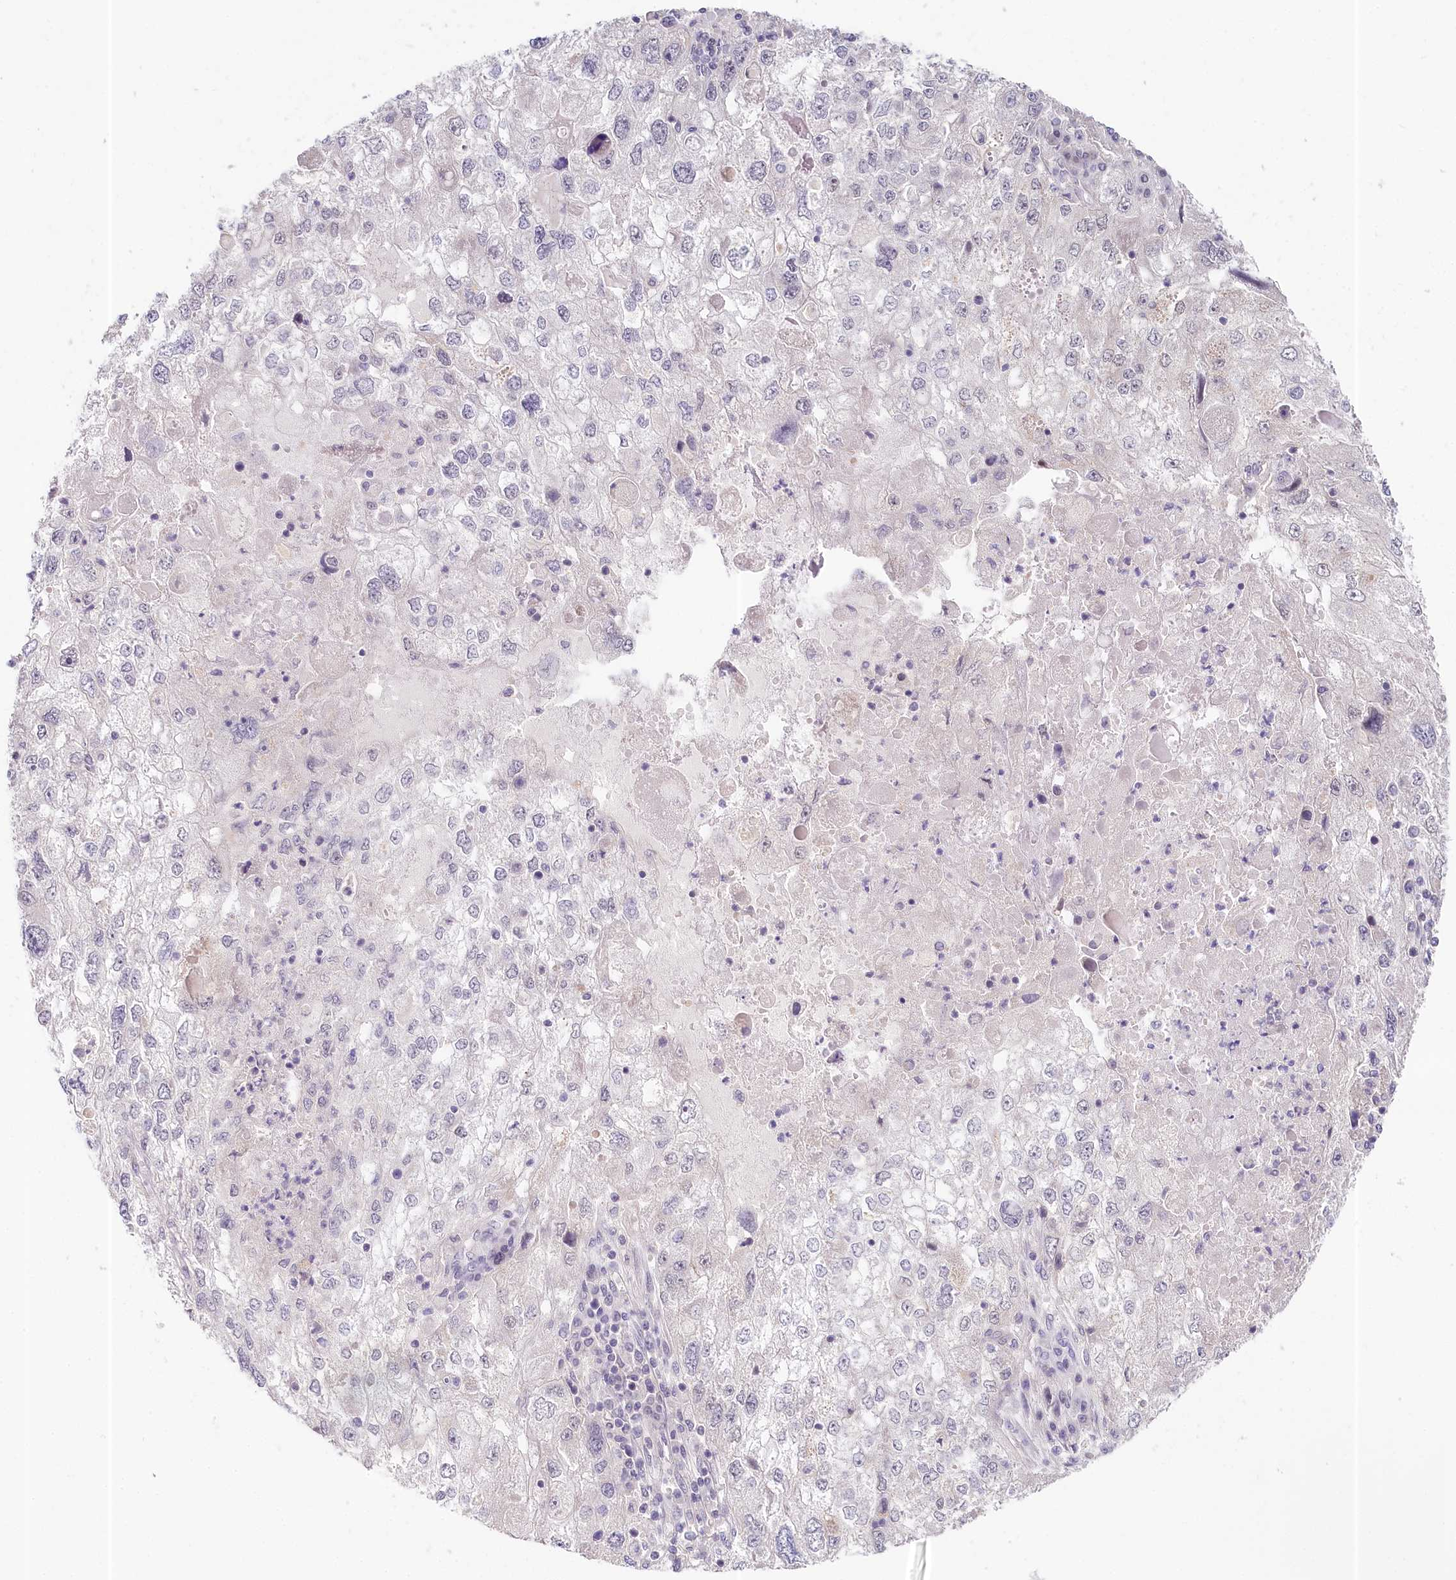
{"staining": {"intensity": "negative", "quantity": "none", "location": "none"}, "tissue": "endometrial cancer", "cell_type": "Tumor cells", "image_type": "cancer", "snomed": [{"axis": "morphology", "description": "Adenocarcinoma, NOS"}, {"axis": "topography", "description": "Endometrium"}], "caption": "The histopathology image demonstrates no significant expression in tumor cells of adenocarcinoma (endometrial).", "gene": "AMTN", "patient": {"sex": "female", "age": 49}}